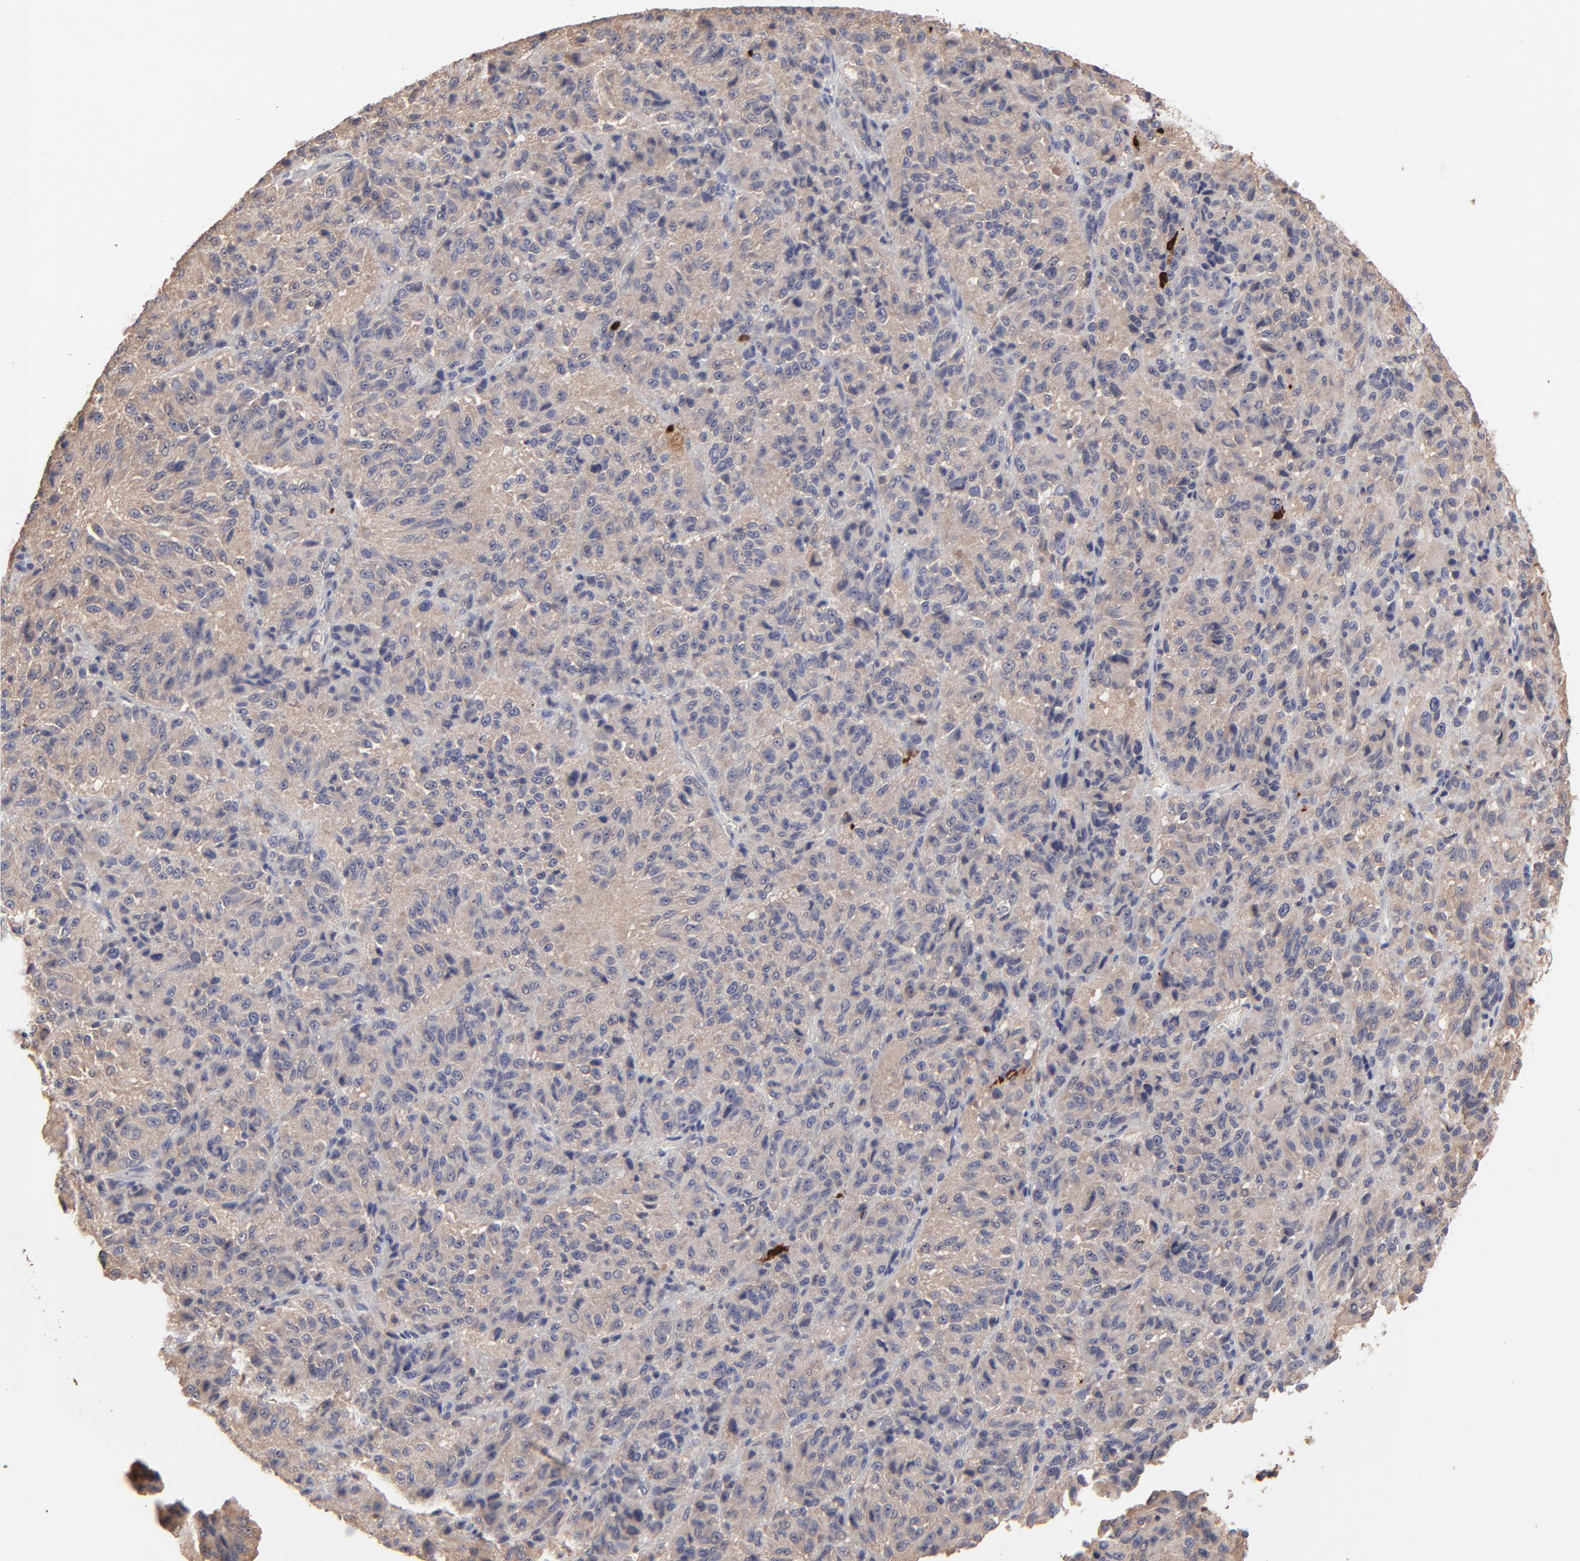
{"staining": {"intensity": "moderate", "quantity": ">75%", "location": "cytoplasmic/membranous"}, "tissue": "melanoma", "cell_type": "Tumor cells", "image_type": "cancer", "snomed": [{"axis": "morphology", "description": "Malignant melanoma, Metastatic site"}, {"axis": "topography", "description": "Lung"}], "caption": "Tumor cells show medium levels of moderate cytoplasmic/membranous expression in approximately >75% of cells in malignant melanoma (metastatic site).", "gene": "TANGO2", "patient": {"sex": "male", "age": 64}}